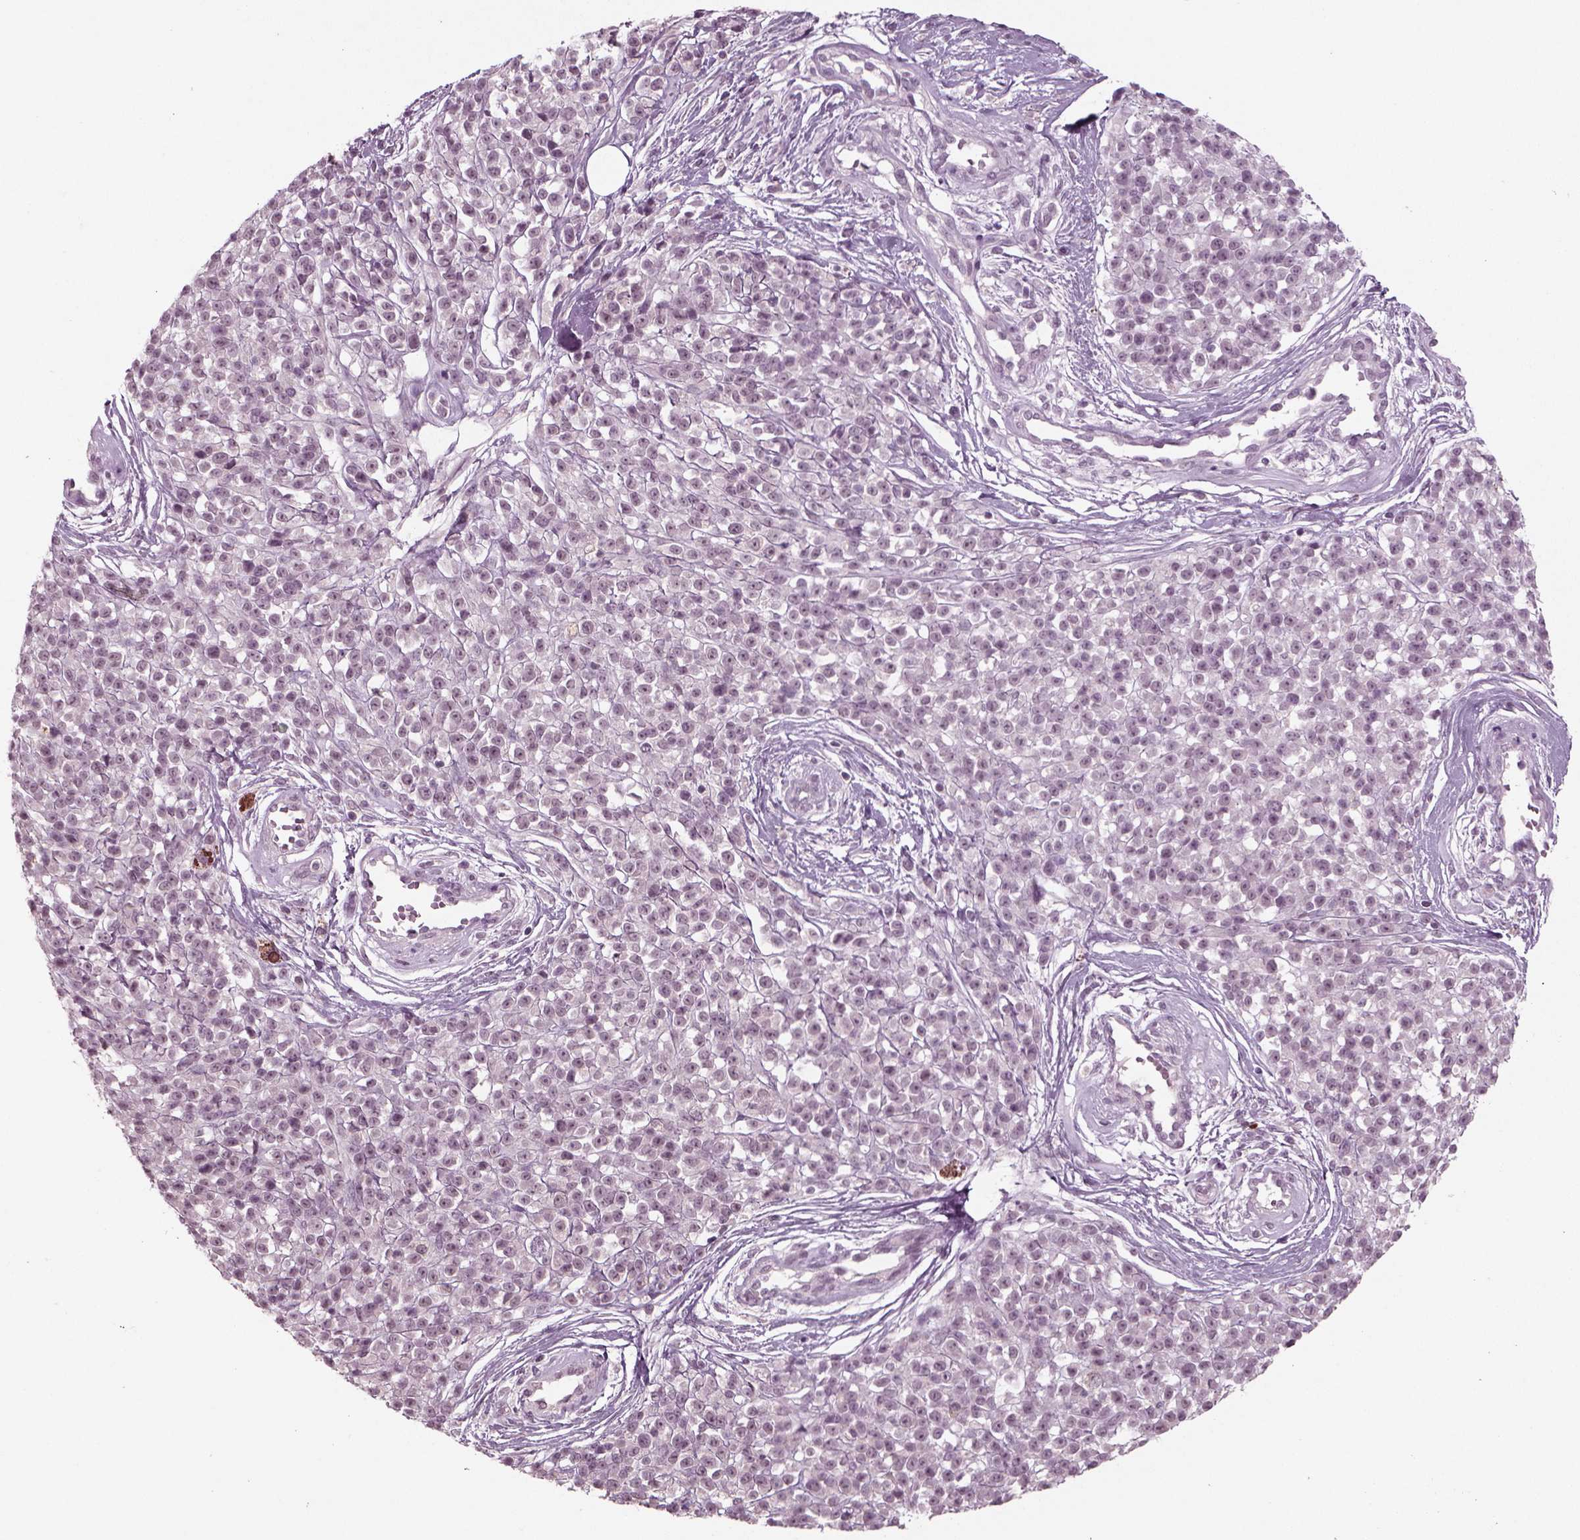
{"staining": {"intensity": "negative", "quantity": "none", "location": "none"}, "tissue": "melanoma", "cell_type": "Tumor cells", "image_type": "cancer", "snomed": [{"axis": "morphology", "description": "Malignant melanoma, NOS"}, {"axis": "topography", "description": "Skin"}, {"axis": "topography", "description": "Skin of trunk"}], "caption": "This is a micrograph of IHC staining of malignant melanoma, which shows no expression in tumor cells. (DAB (3,3'-diaminobenzidine) immunohistochemistry (IHC), high magnification).", "gene": "MGAT4D", "patient": {"sex": "male", "age": 74}}